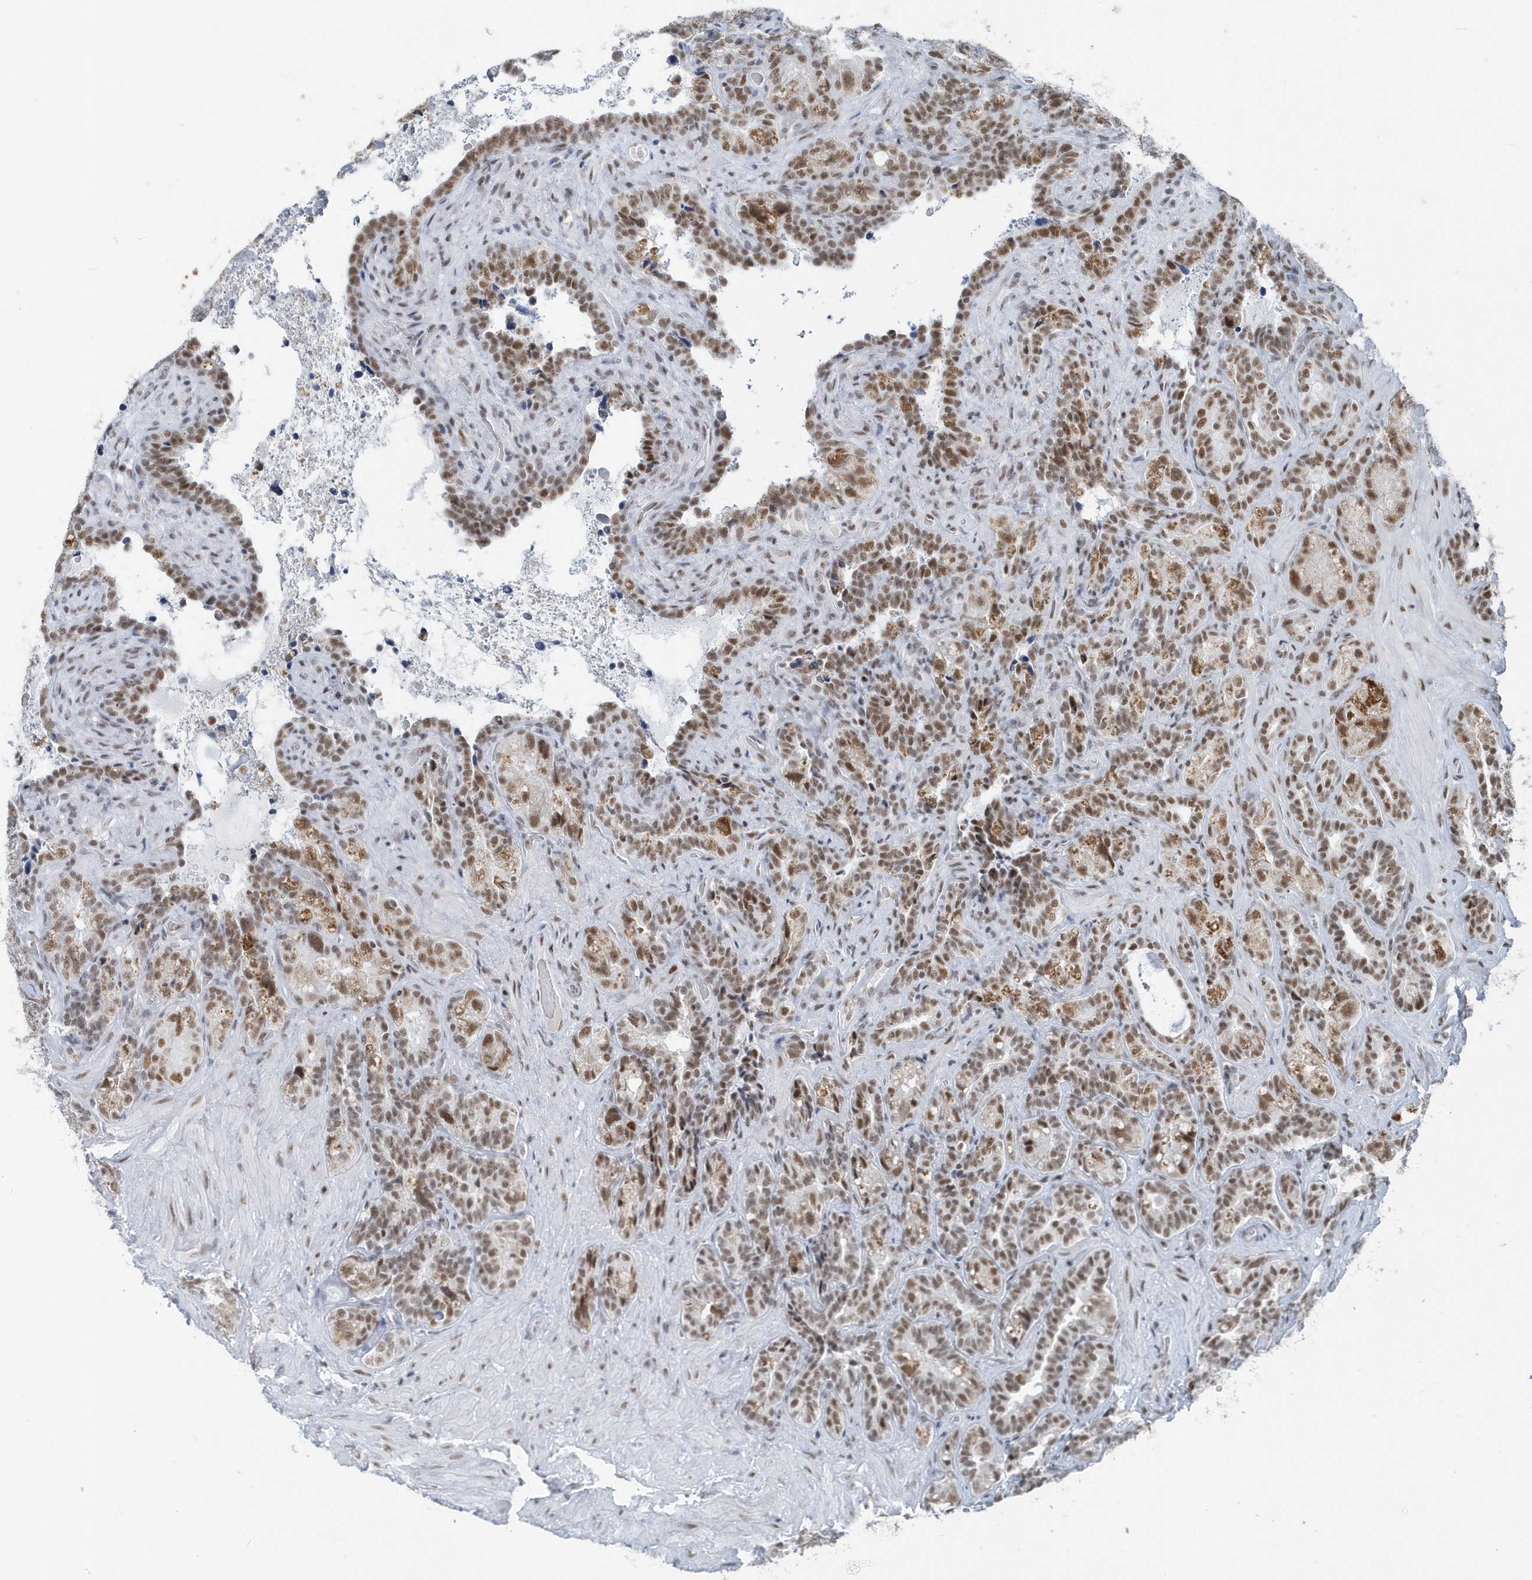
{"staining": {"intensity": "moderate", "quantity": ">75%", "location": "nuclear"}, "tissue": "seminal vesicle", "cell_type": "Glandular cells", "image_type": "normal", "snomed": [{"axis": "morphology", "description": "Normal tissue, NOS"}, {"axis": "topography", "description": "Seminal veicle"}, {"axis": "topography", "description": "Peripheral nerve tissue"}], "caption": "Seminal vesicle stained for a protein (brown) exhibits moderate nuclear positive expression in about >75% of glandular cells.", "gene": "FIP1L1", "patient": {"sex": "male", "age": 67}}